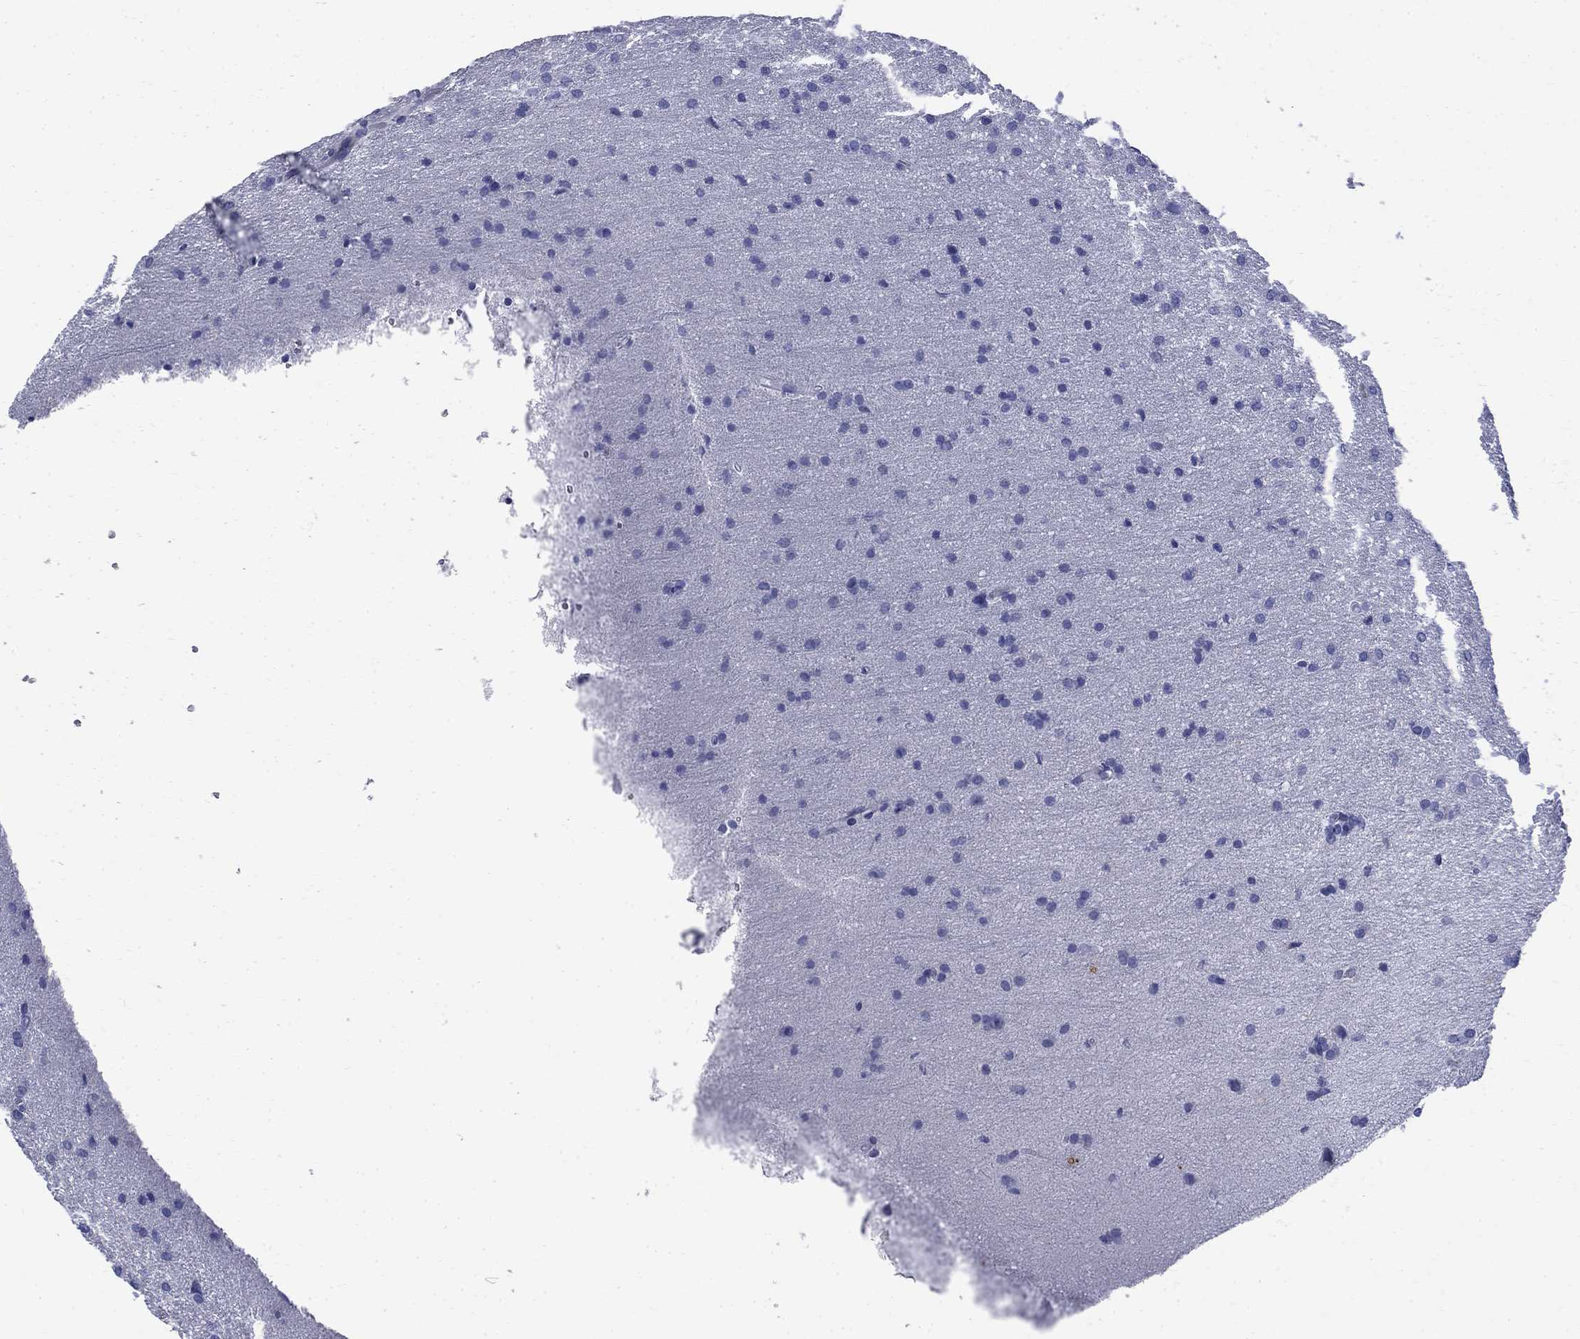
{"staining": {"intensity": "negative", "quantity": "none", "location": "none"}, "tissue": "glioma", "cell_type": "Tumor cells", "image_type": "cancer", "snomed": [{"axis": "morphology", "description": "Glioma, malignant, Low grade"}, {"axis": "topography", "description": "Brain"}], "caption": "The micrograph demonstrates no significant positivity in tumor cells of glioma. The staining was performed using DAB (3,3'-diaminobenzidine) to visualize the protein expression in brown, while the nuclei were stained in blue with hematoxylin (Magnification: 20x).", "gene": "SERPINB2", "patient": {"sex": "female", "age": 32}}